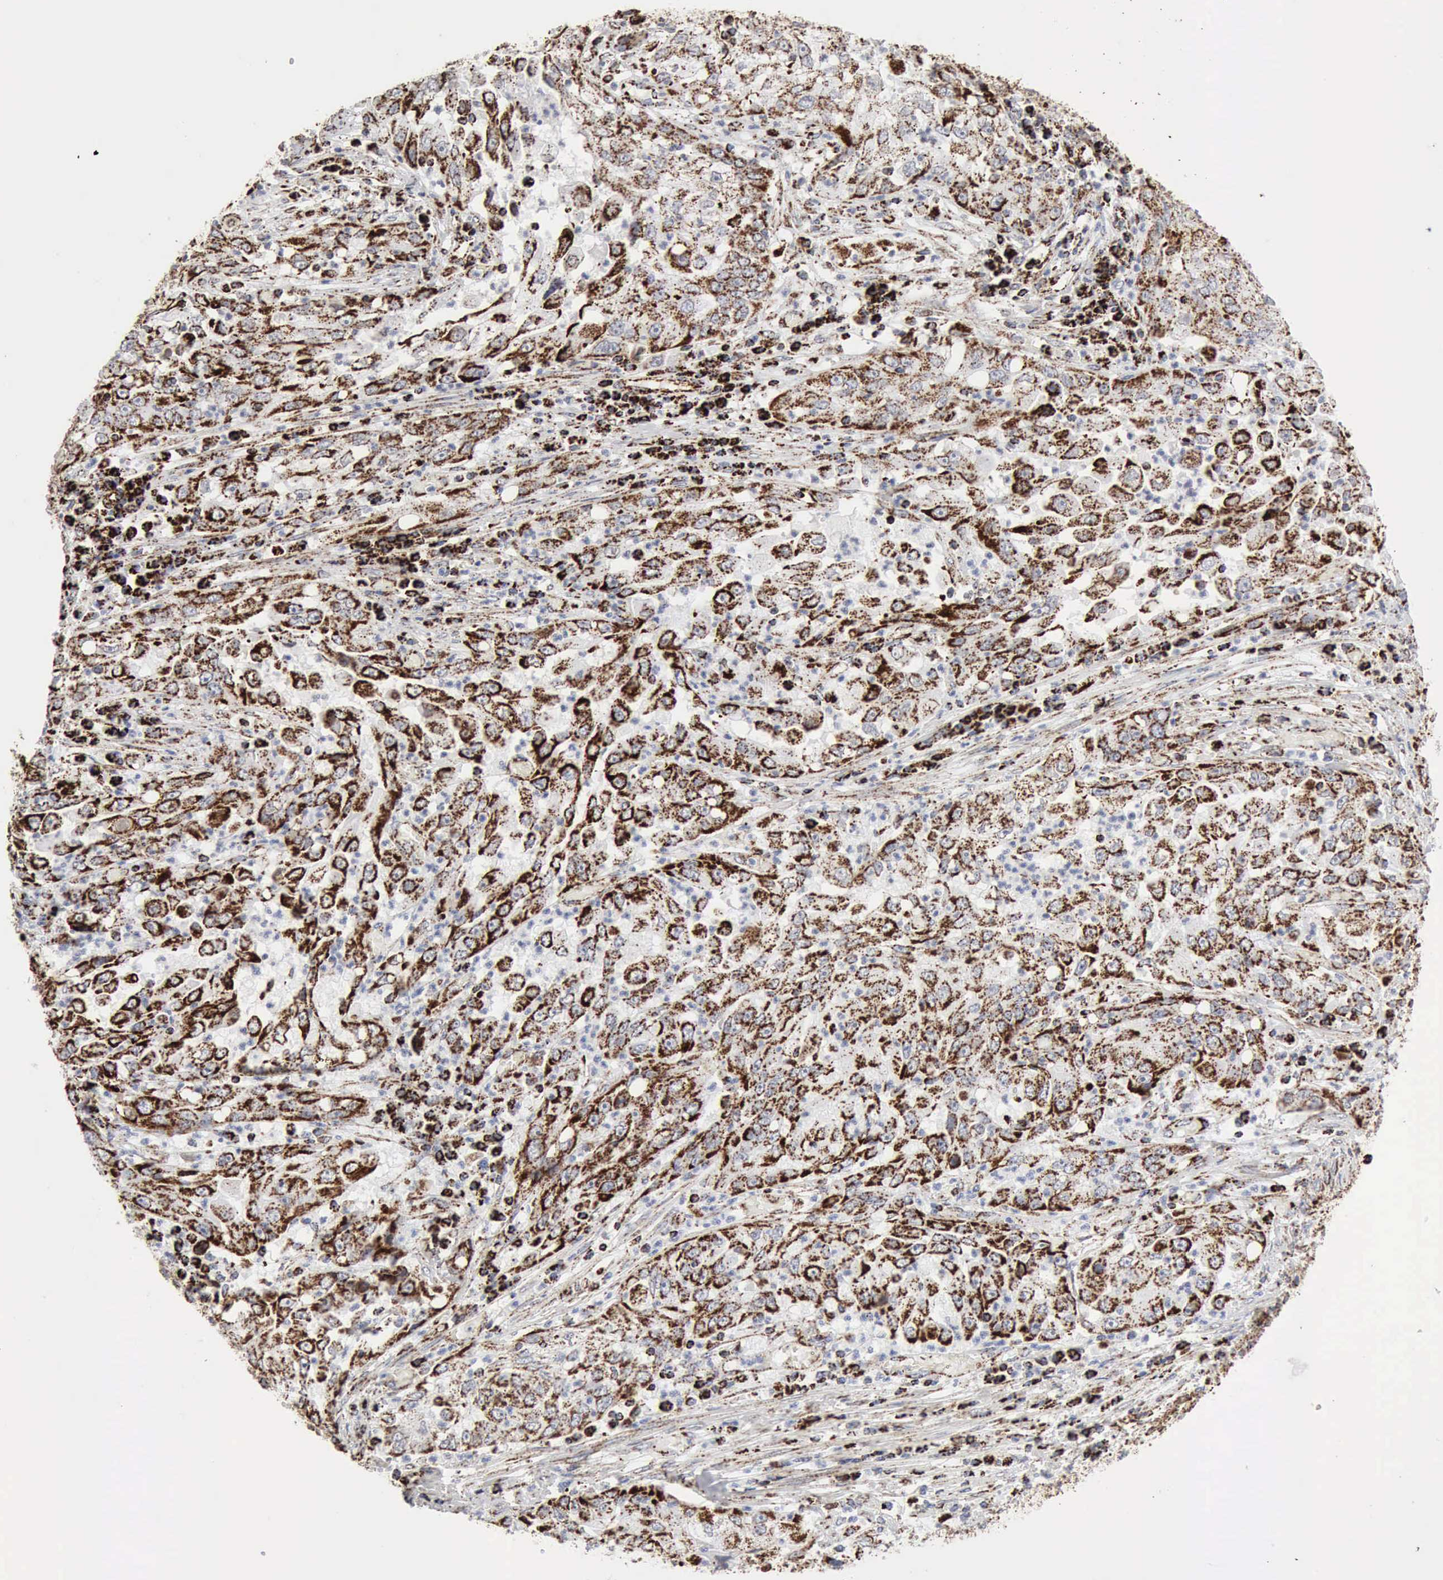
{"staining": {"intensity": "strong", "quantity": ">75%", "location": "cytoplasmic/membranous"}, "tissue": "cervical cancer", "cell_type": "Tumor cells", "image_type": "cancer", "snomed": [{"axis": "morphology", "description": "Squamous cell carcinoma, NOS"}, {"axis": "topography", "description": "Cervix"}], "caption": "A high-resolution image shows immunohistochemistry (IHC) staining of cervical cancer (squamous cell carcinoma), which exhibits strong cytoplasmic/membranous expression in about >75% of tumor cells. The protein is stained brown, and the nuclei are stained in blue (DAB IHC with brightfield microscopy, high magnification).", "gene": "ACO2", "patient": {"sex": "female", "age": 36}}